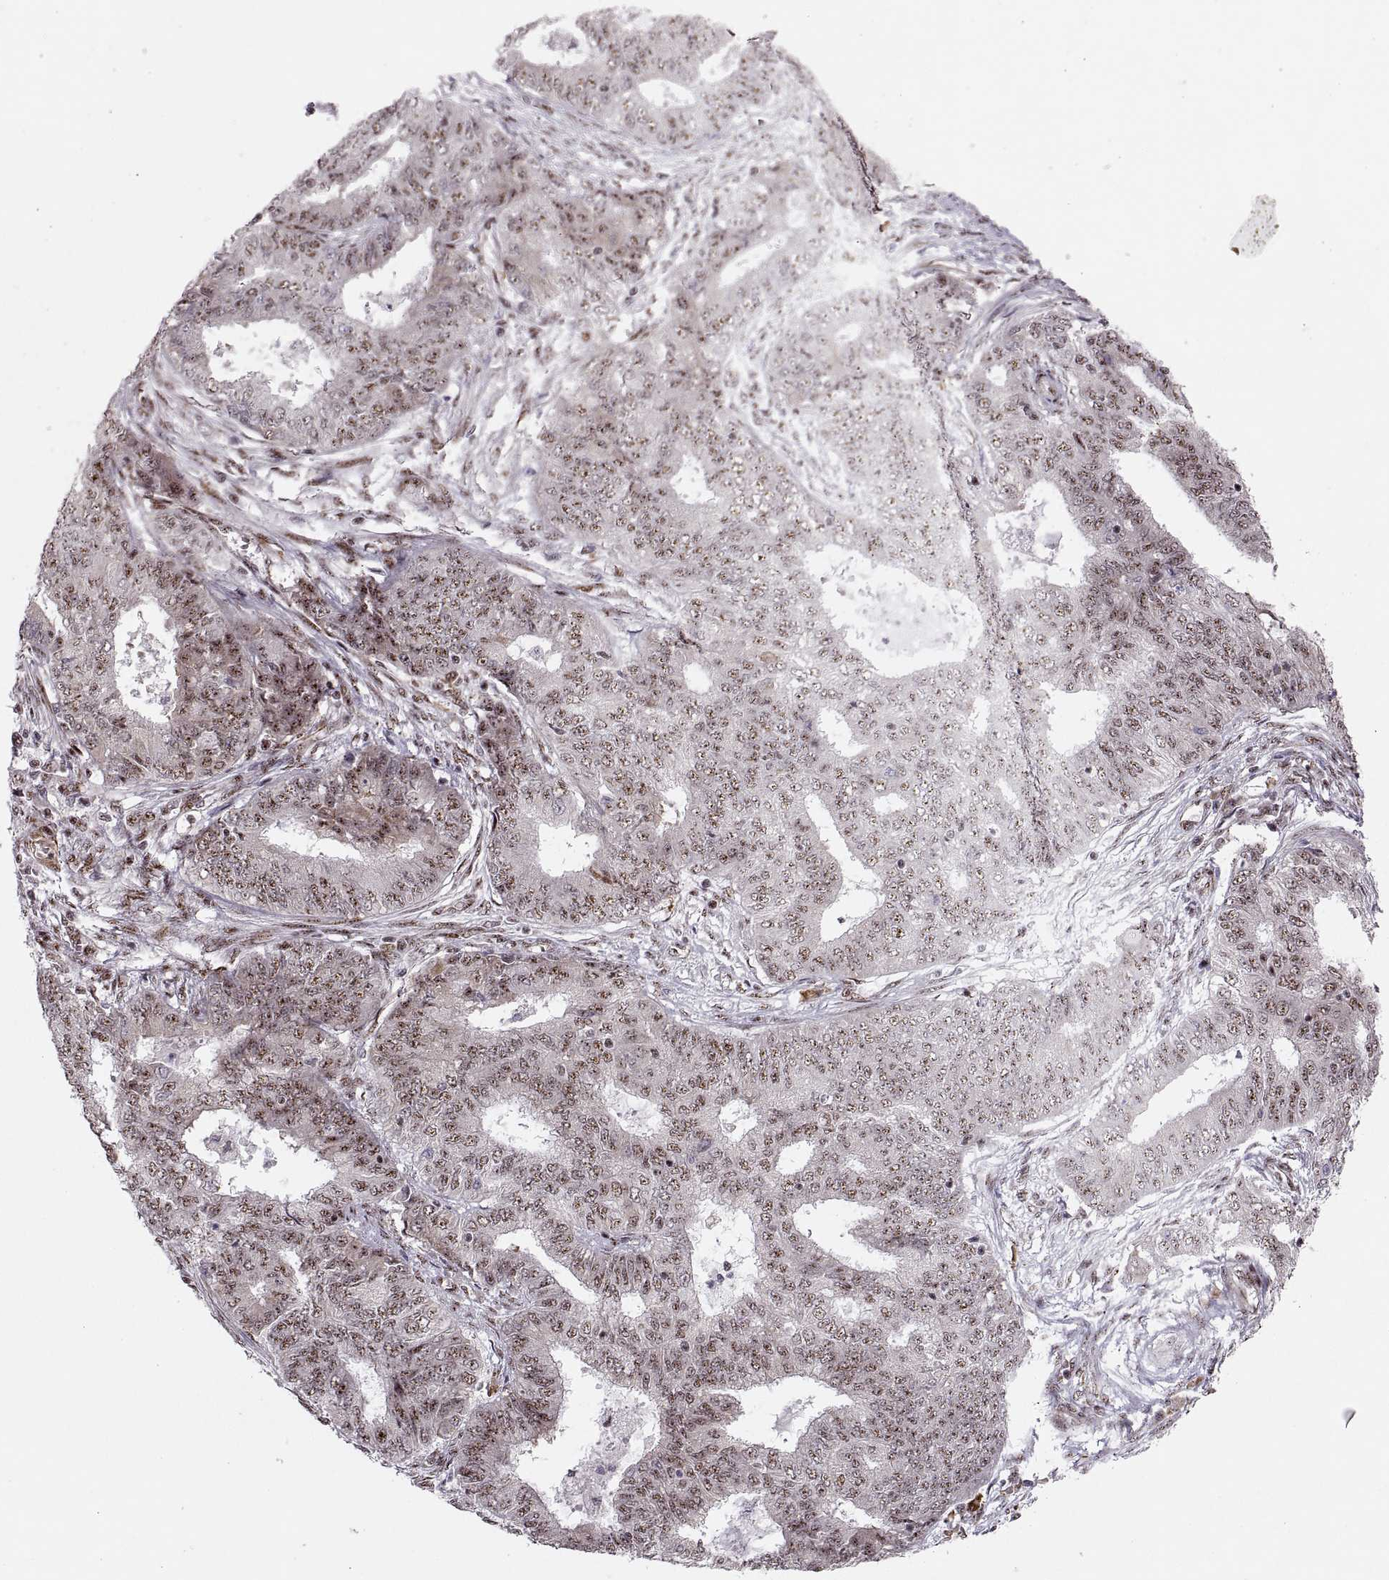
{"staining": {"intensity": "moderate", "quantity": "25%-75%", "location": "nuclear"}, "tissue": "endometrial cancer", "cell_type": "Tumor cells", "image_type": "cancer", "snomed": [{"axis": "morphology", "description": "Adenocarcinoma, NOS"}, {"axis": "topography", "description": "Endometrium"}], "caption": "Immunohistochemistry of endometrial cancer (adenocarcinoma) reveals medium levels of moderate nuclear staining in approximately 25%-75% of tumor cells. (Brightfield microscopy of DAB IHC at high magnification).", "gene": "ZCCHC17", "patient": {"sex": "female", "age": 62}}